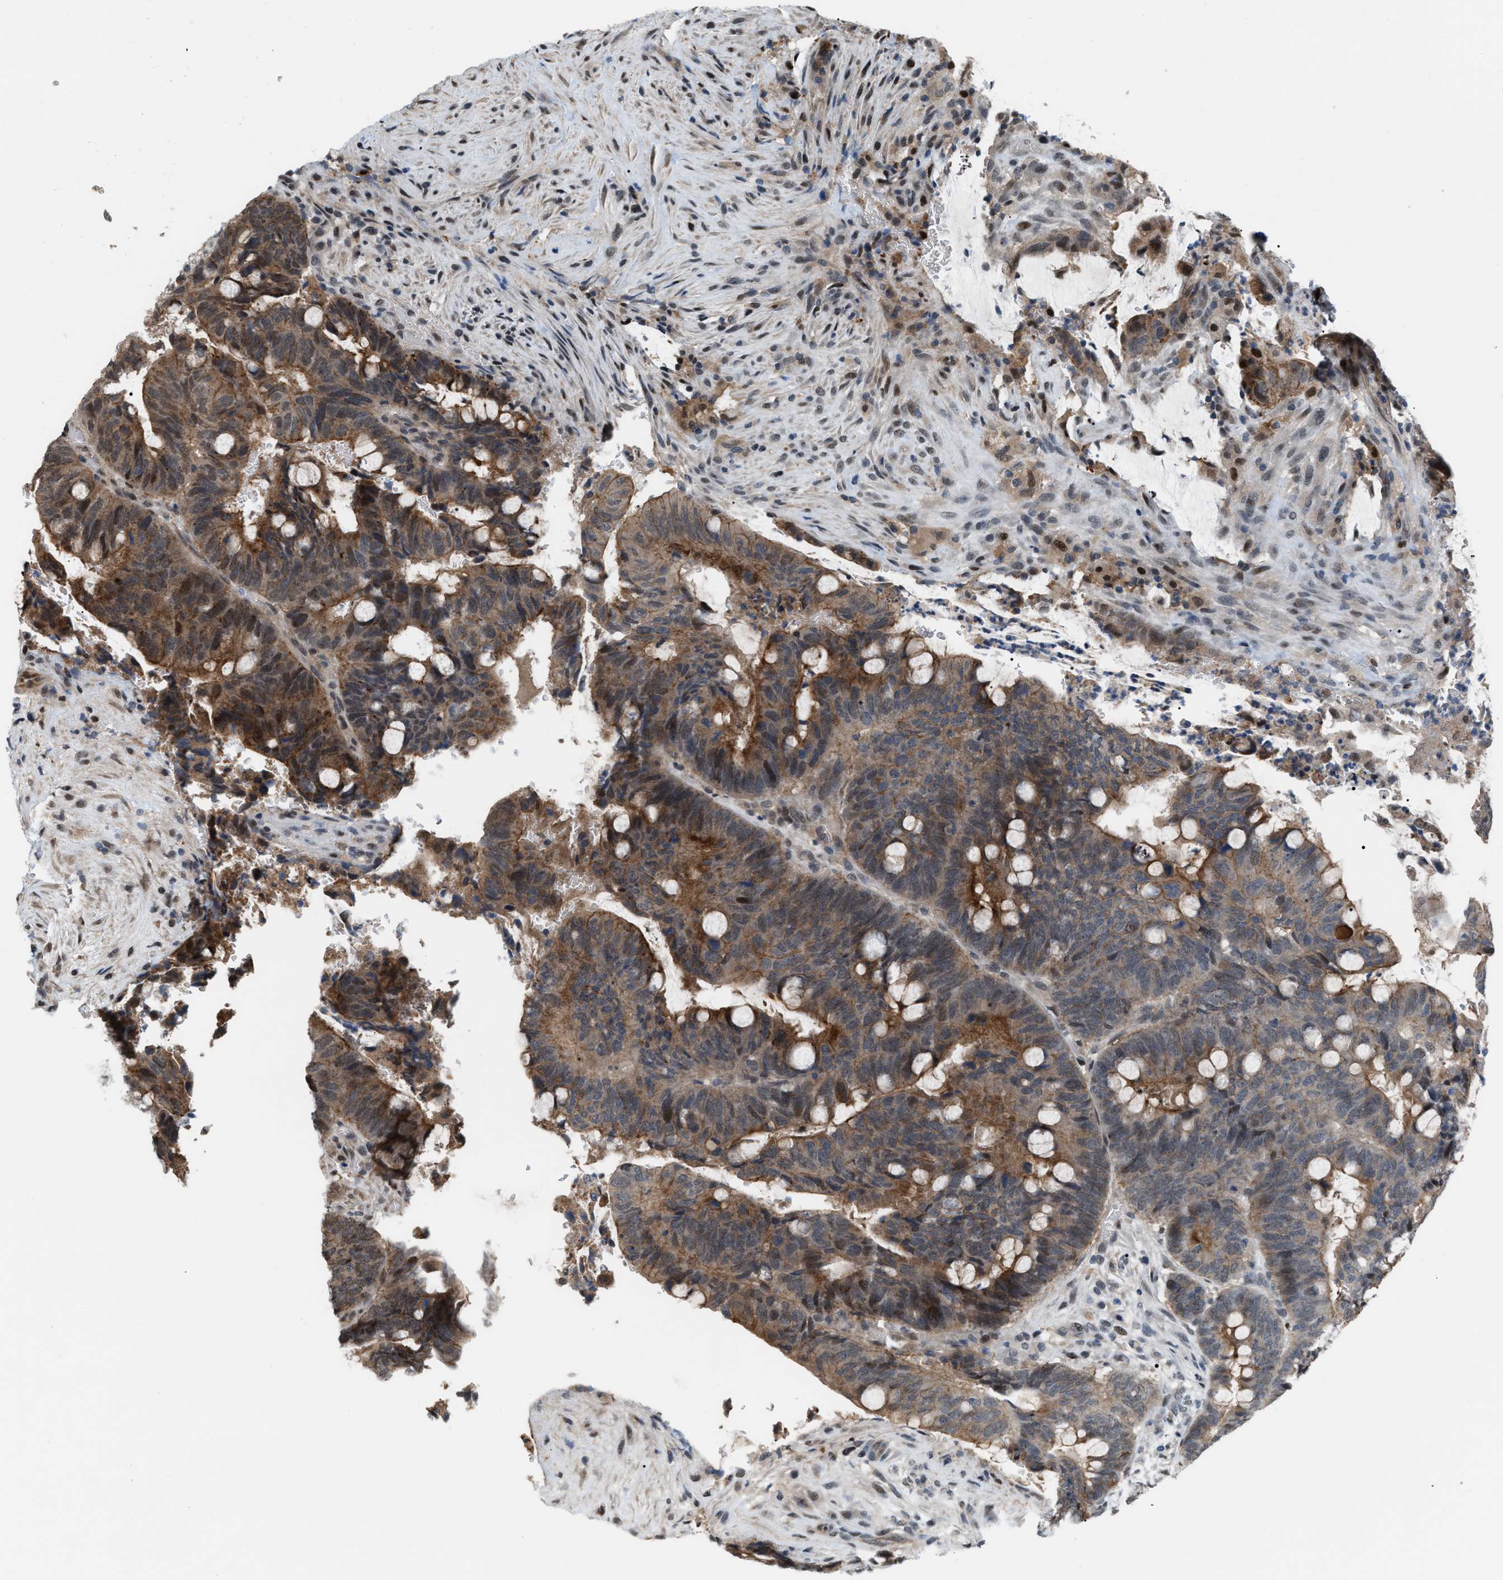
{"staining": {"intensity": "moderate", "quantity": "25%-75%", "location": "cytoplasmic/membranous"}, "tissue": "colorectal cancer", "cell_type": "Tumor cells", "image_type": "cancer", "snomed": [{"axis": "morphology", "description": "Normal tissue, NOS"}, {"axis": "morphology", "description": "Adenocarcinoma, NOS"}, {"axis": "topography", "description": "Rectum"}, {"axis": "topography", "description": "Peripheral nerve tissue"}], "caption": "Protein expression analysis of adenocarcinoma (colorectal) displays moderate cytoplasmic/membranous positivity in about 25%-75% of tumor cells.", "gene": "RFFL", "patient": {"sex": "male", "age": 92}}